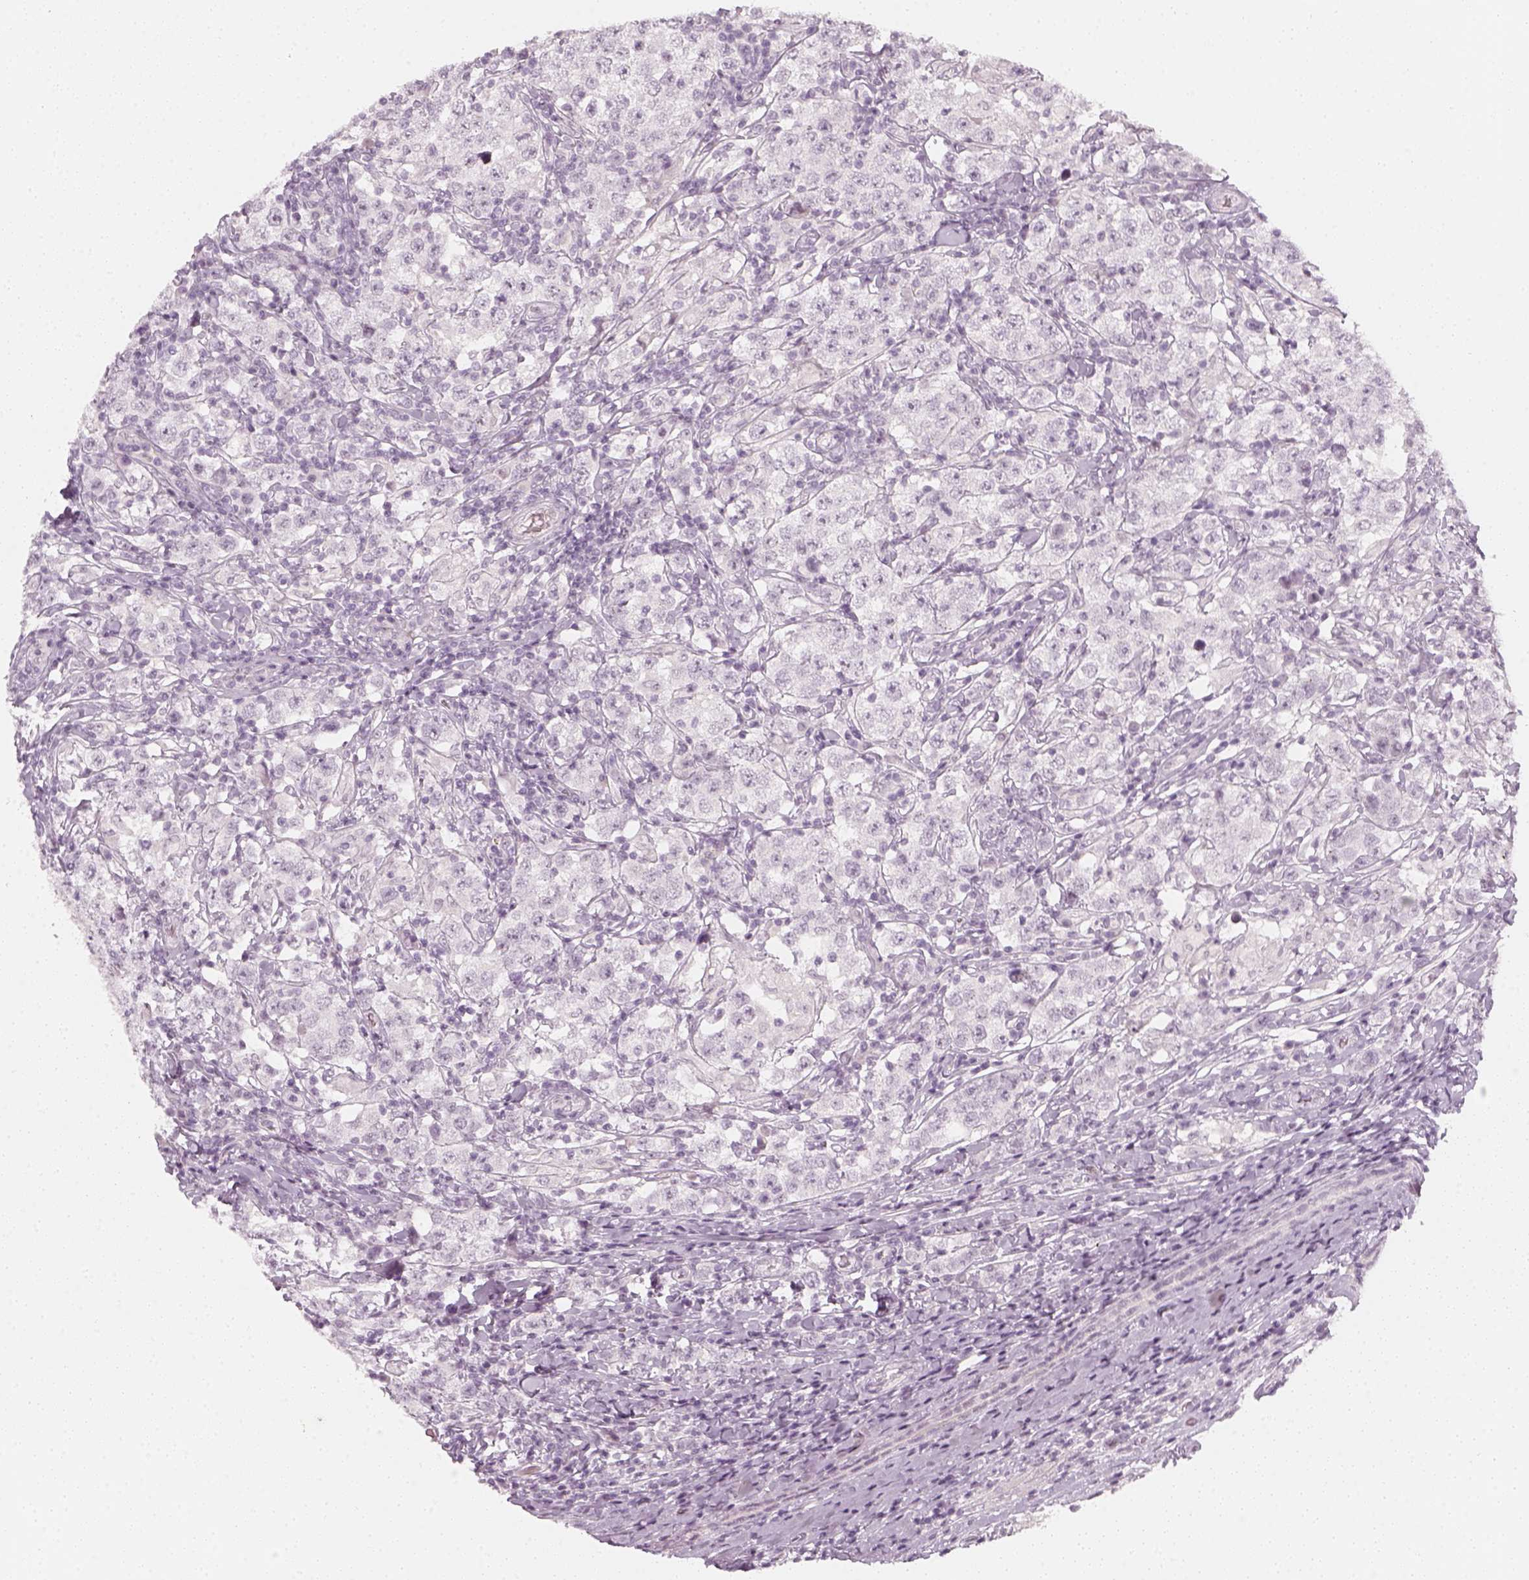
{"staining": {"intensity": "negative", "quantity": "none", "location": "none"}, "tissue": "testis cancer", "cell_type": "Tumor cells", "image_type": "cancer", "snomed": [{"axis": "morphology", "description": "Seminoma, NOS"}, {"axis": "morphology", "description": "Carcinoma, Embryonal, NOS"}, {"axis": "topography", "description": "Testis"}], "caption": "Immunohistochemical staining of human testis cancer displays no significant staining in tumor cells.", "gene": "KRTAP2-1", "patient": {"sex": "male", "age": 41}}